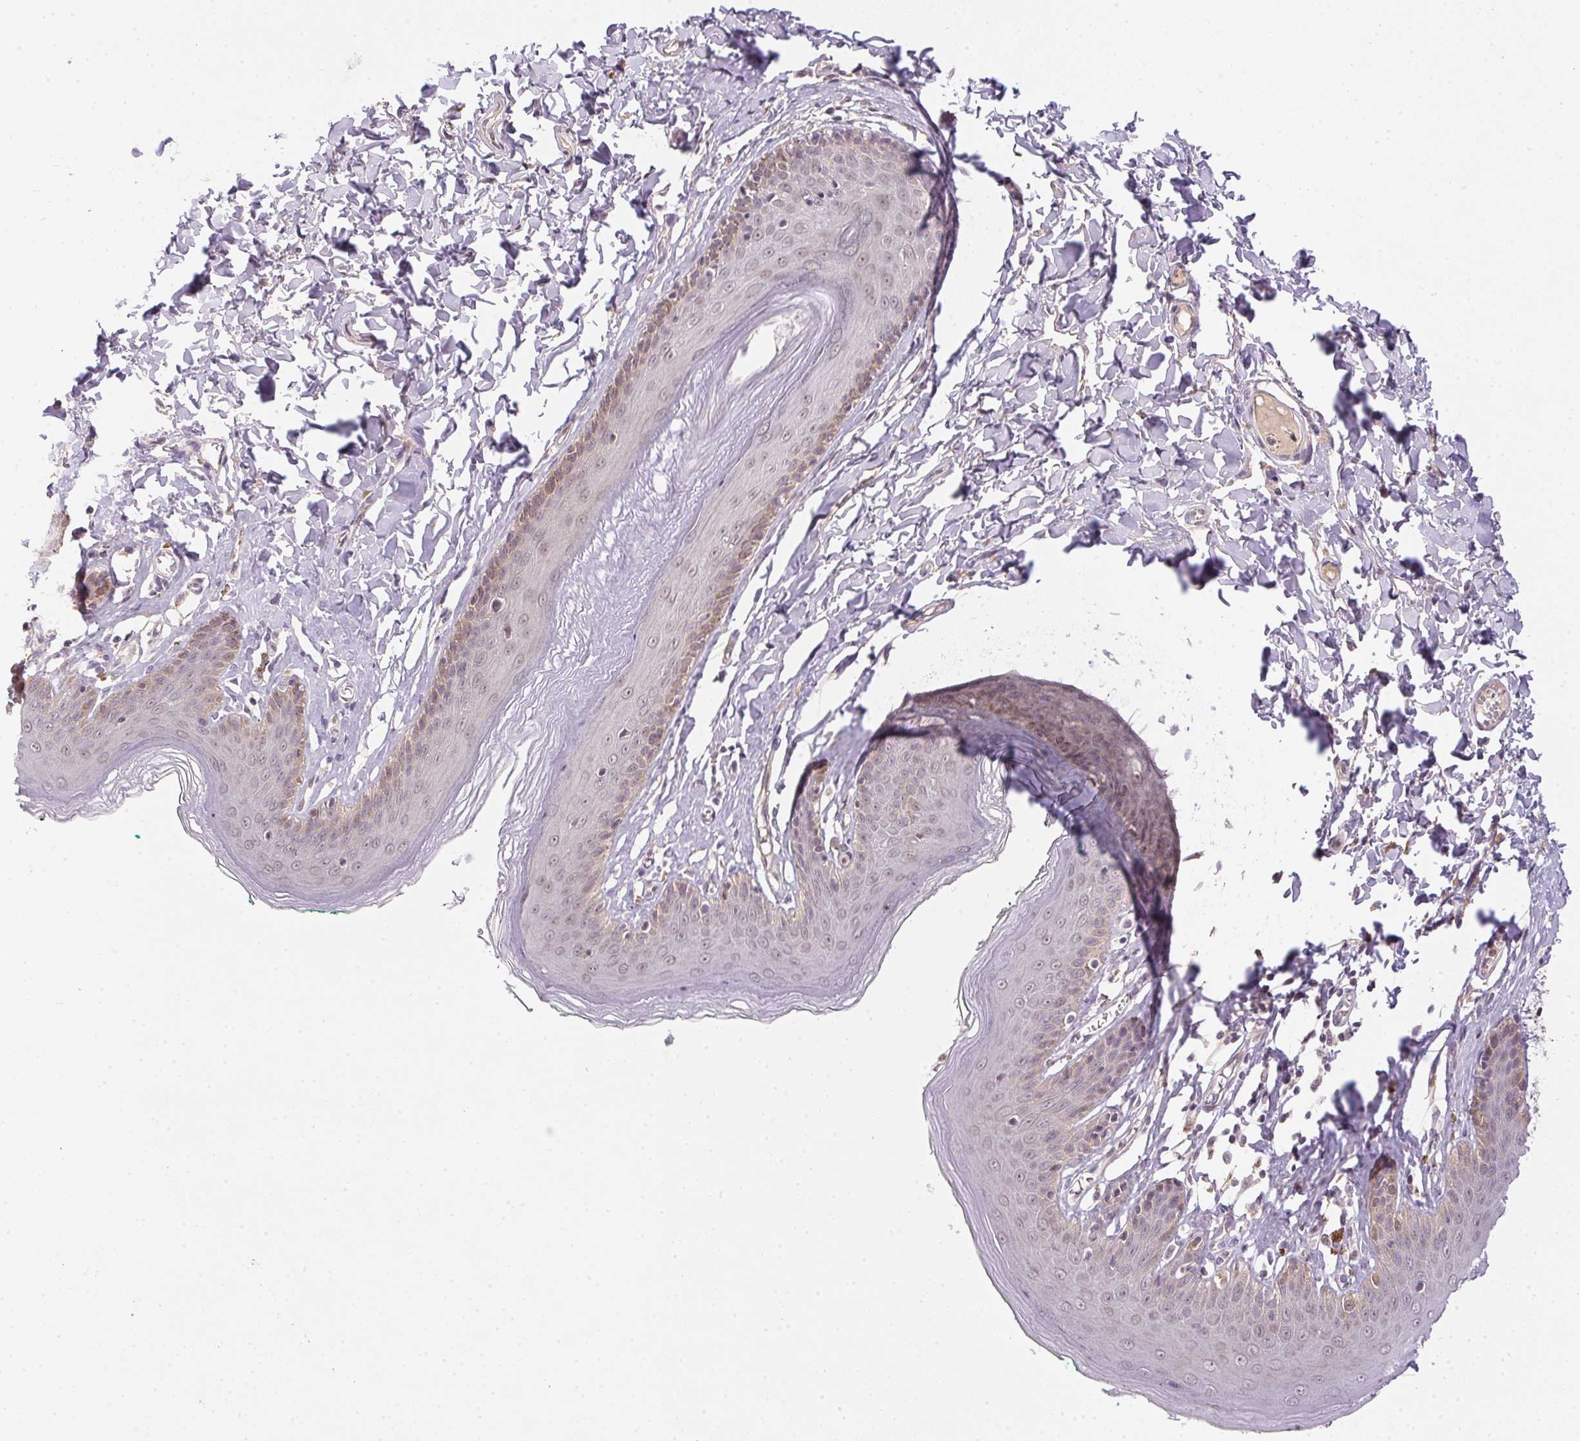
{"staining": {"intensity": "weak", "quantity": "25%-75%", "location": "nuclear"}, "tissue": "skin", "cell_type": "Epidermal cells", "image_type": "normal", "snomed": [{"axis": "morphology", "description": "Normal tissue, NOS"}, {"axis": "topography", "description": "Vulva"}, {"axis": "topography", "description": "Peripheral nerve tissue"}], "caption": "DAB immunohistochemical staining of benign human skin demonstrates weak nuclear protein positivity in approximately 25%-75% of epidermal cells.", "gene": "CFAP92", "patient": {"sex": "female", "age": 66}}